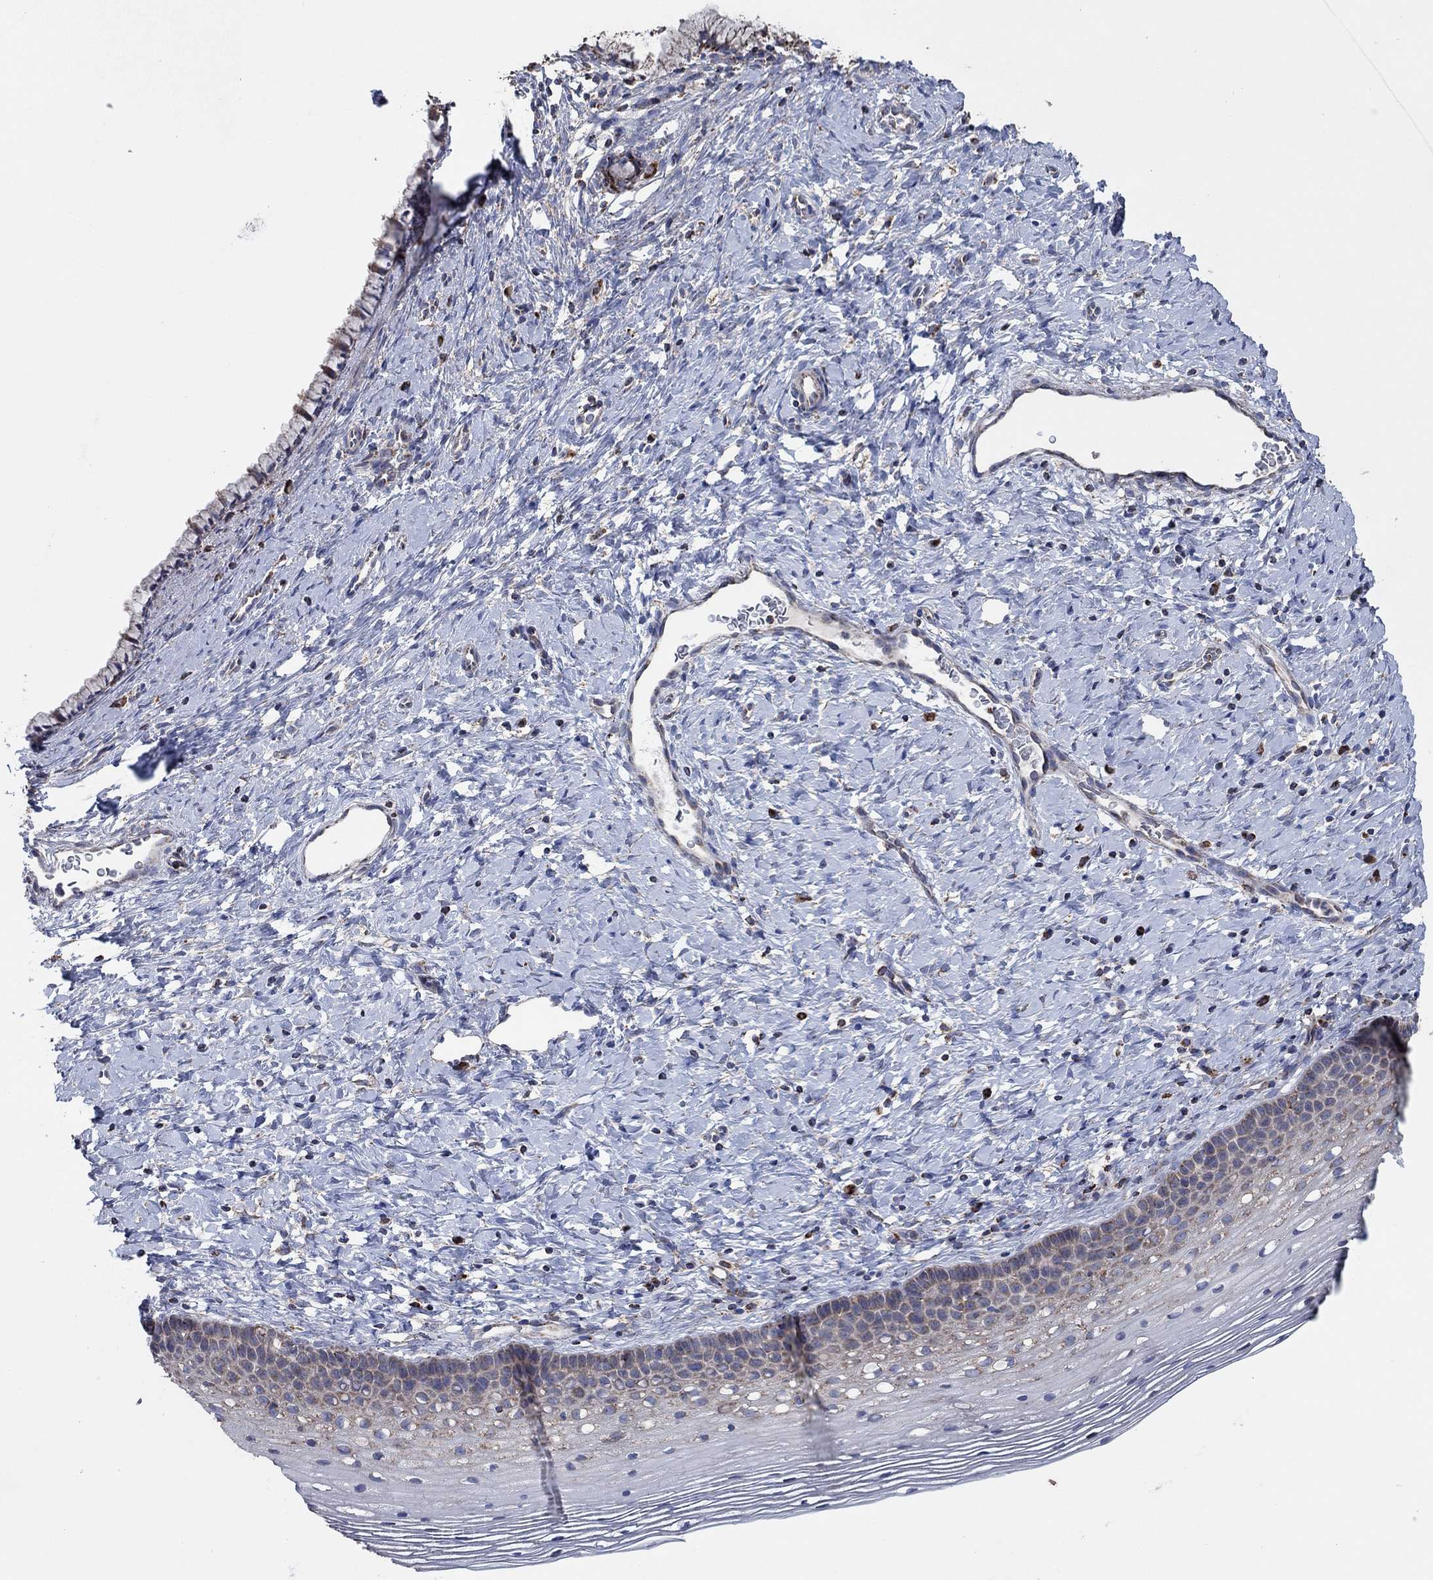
{"staining": {"intensity": "weak", "quantity": "<25%", "location": "cytoplasmic/membranous"}, "tissue": "cervix", "cell_type": "Glandular cells", "image_type": "normal", "snomed": [{"axis": "morphology", "description": "Normal tissue, NOS"}, {"axis": "topography", "description": "Cervix"}], "caption": "Immunohistochemical staining of benign cervix shows no significant positivity in glandular cells.", "gene": "NCEH1", "patient": {"sex": "female", "age": 39}}